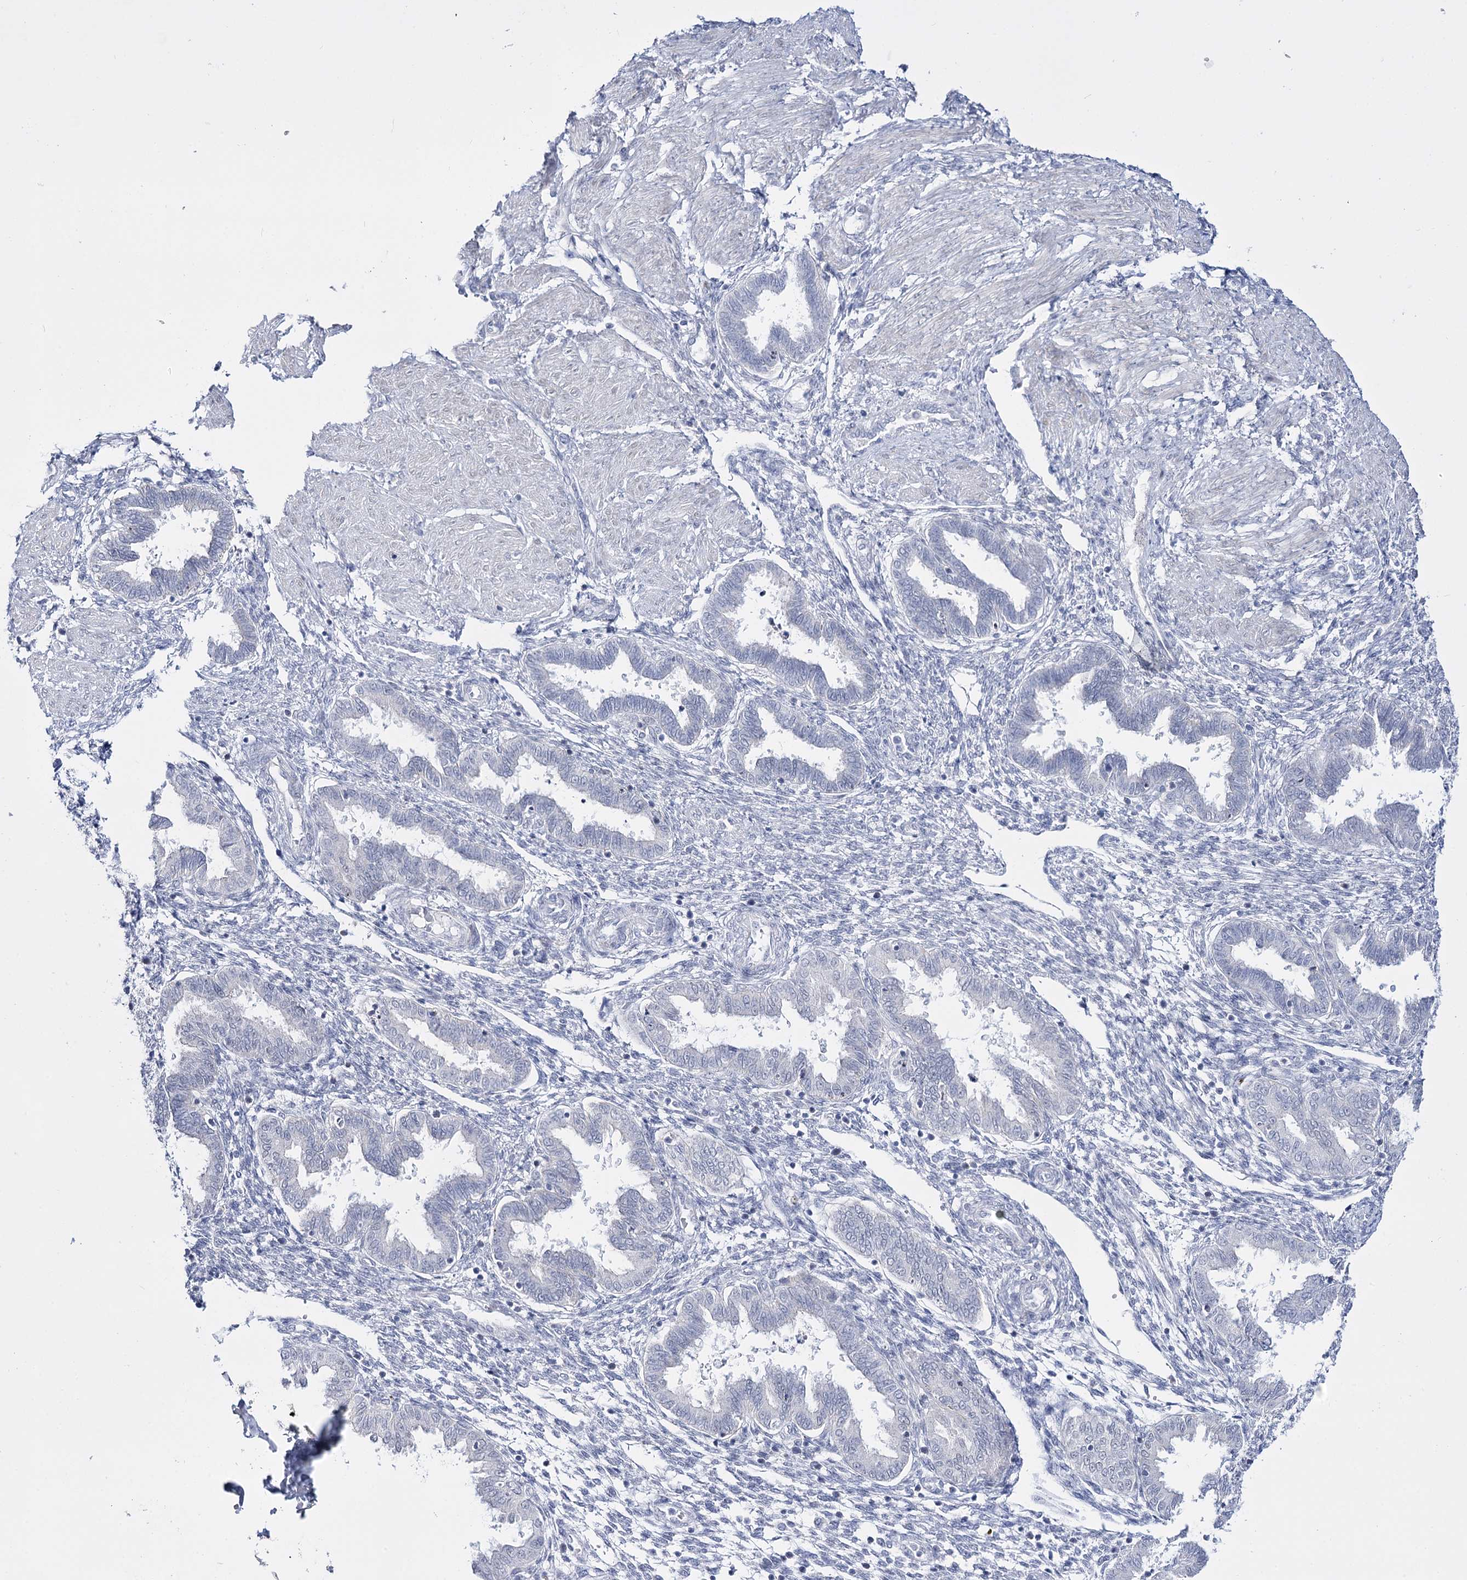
{"staining": {"intensity": "negative", "quantity": "none", "location": "none"}, "tissue": "endometrium", "cell_type": "Cells in endometrial stroma", "image_type": "normal", "snomed": [{"axis": "morphology", "description": "Normal tissue, NOS"}, {"axis": "topography", "description": "Endometrium"}], "caption": "Immunohistochemical staining of normal endometrium demonstrates no significant staining in cells in endometrial stroma. Nuclei are stained in blue.", "gene": "RBM15B", "patient": {"sex": "female", "age": 33}}